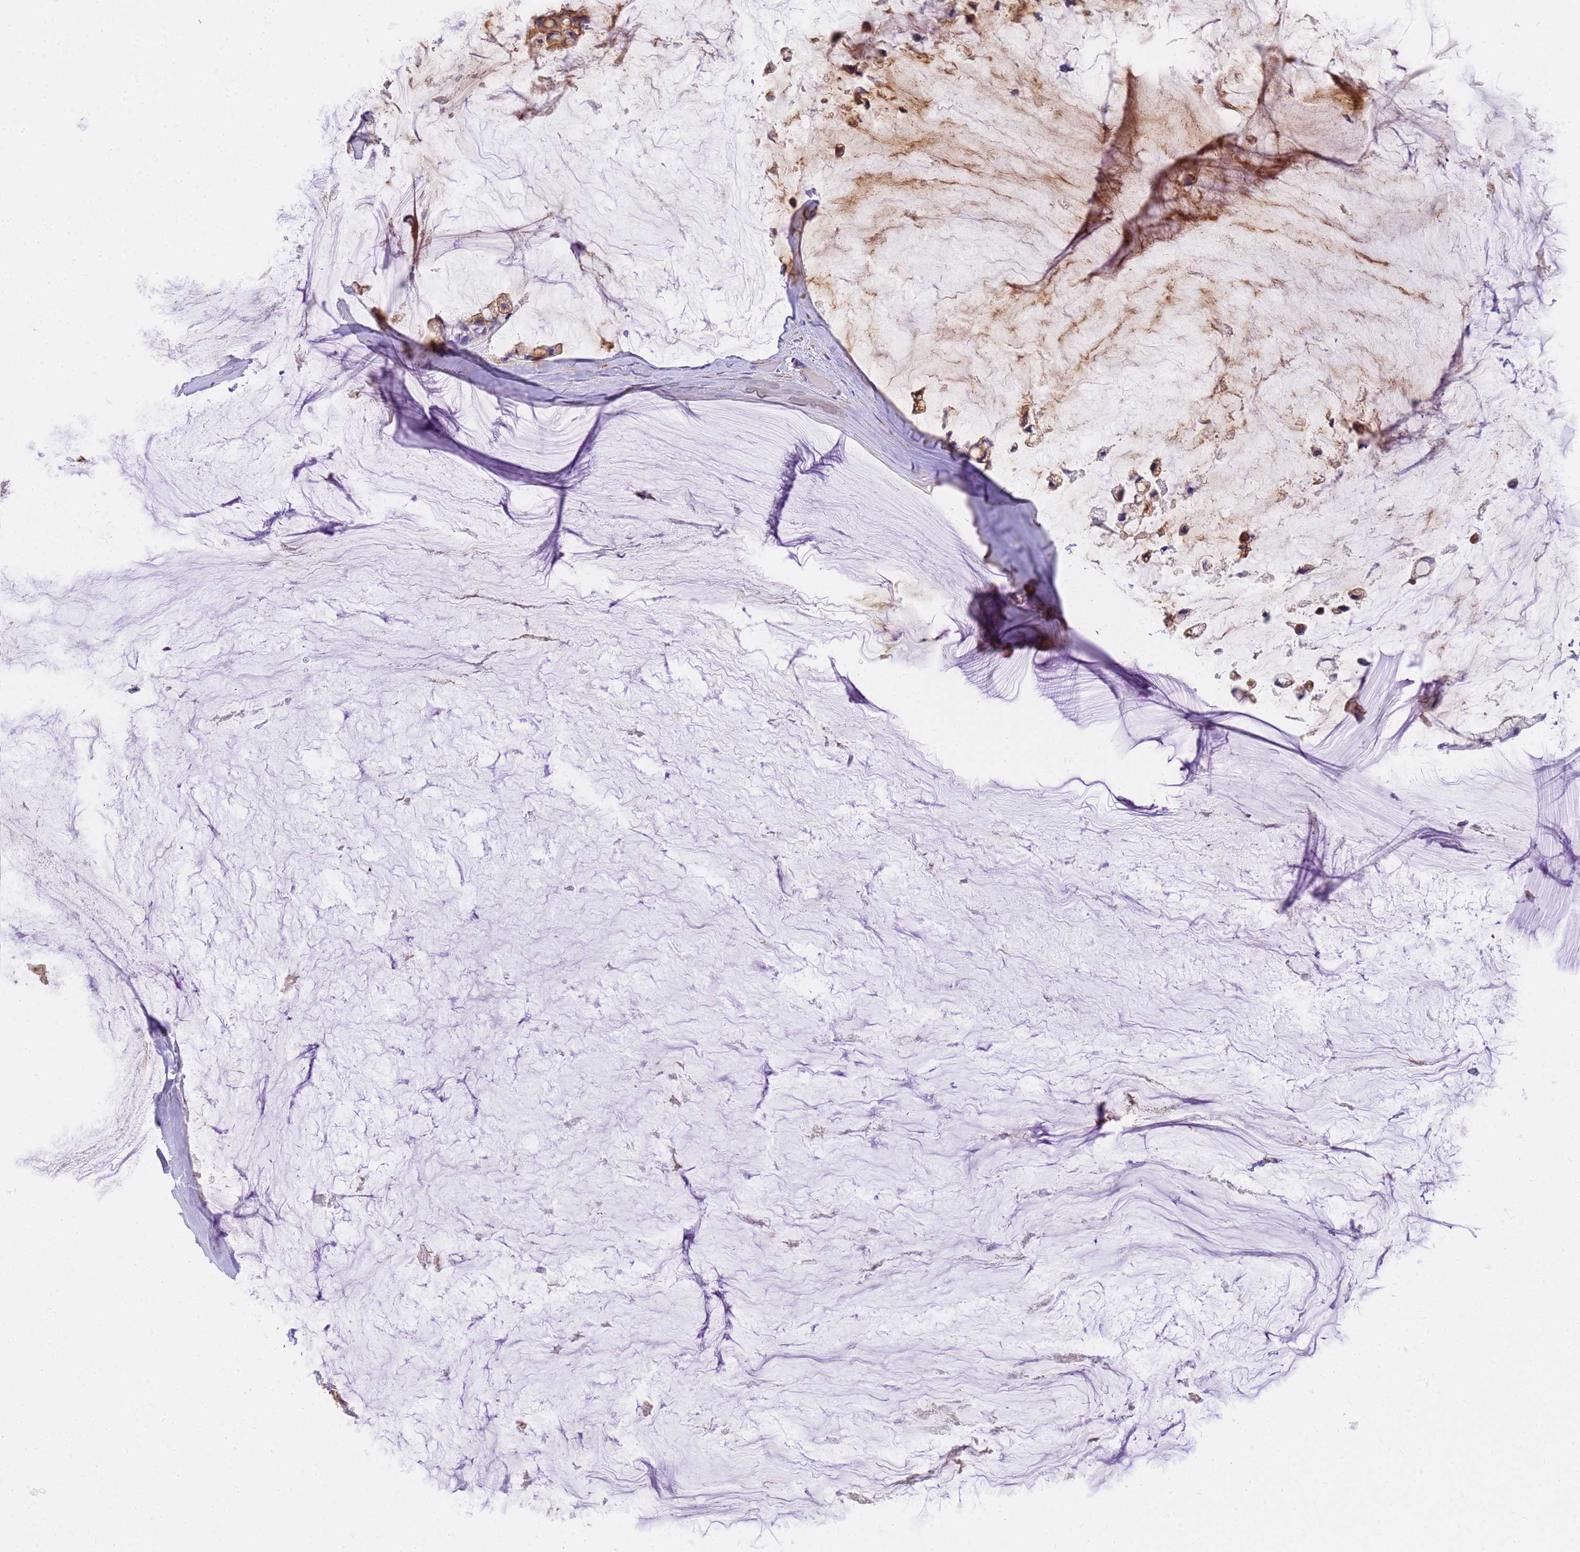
{"staining": {"intensity": "moderate", "quantity": "25%-75%", "location": "cytoplasmic/membranous"}, "tissue": "ovarian cancer", "cell_type": "Tumor cells", "image_type": "cancer", "snomed": [{"axis": "morphology", "description": "Cystadenocarcinoma, mucinous, NOS"}, {"axis": "topography", "description": "Ovary"}], "caption": "The immunohistochemical stain shows moderate cytoplasmic/membranous positivity in tumor cells of ovarian cancer (mucinous cystadenocarcinoma) tissue.", "gene": "MVB12A", "patient": {"sex": "female", "age": 39}}